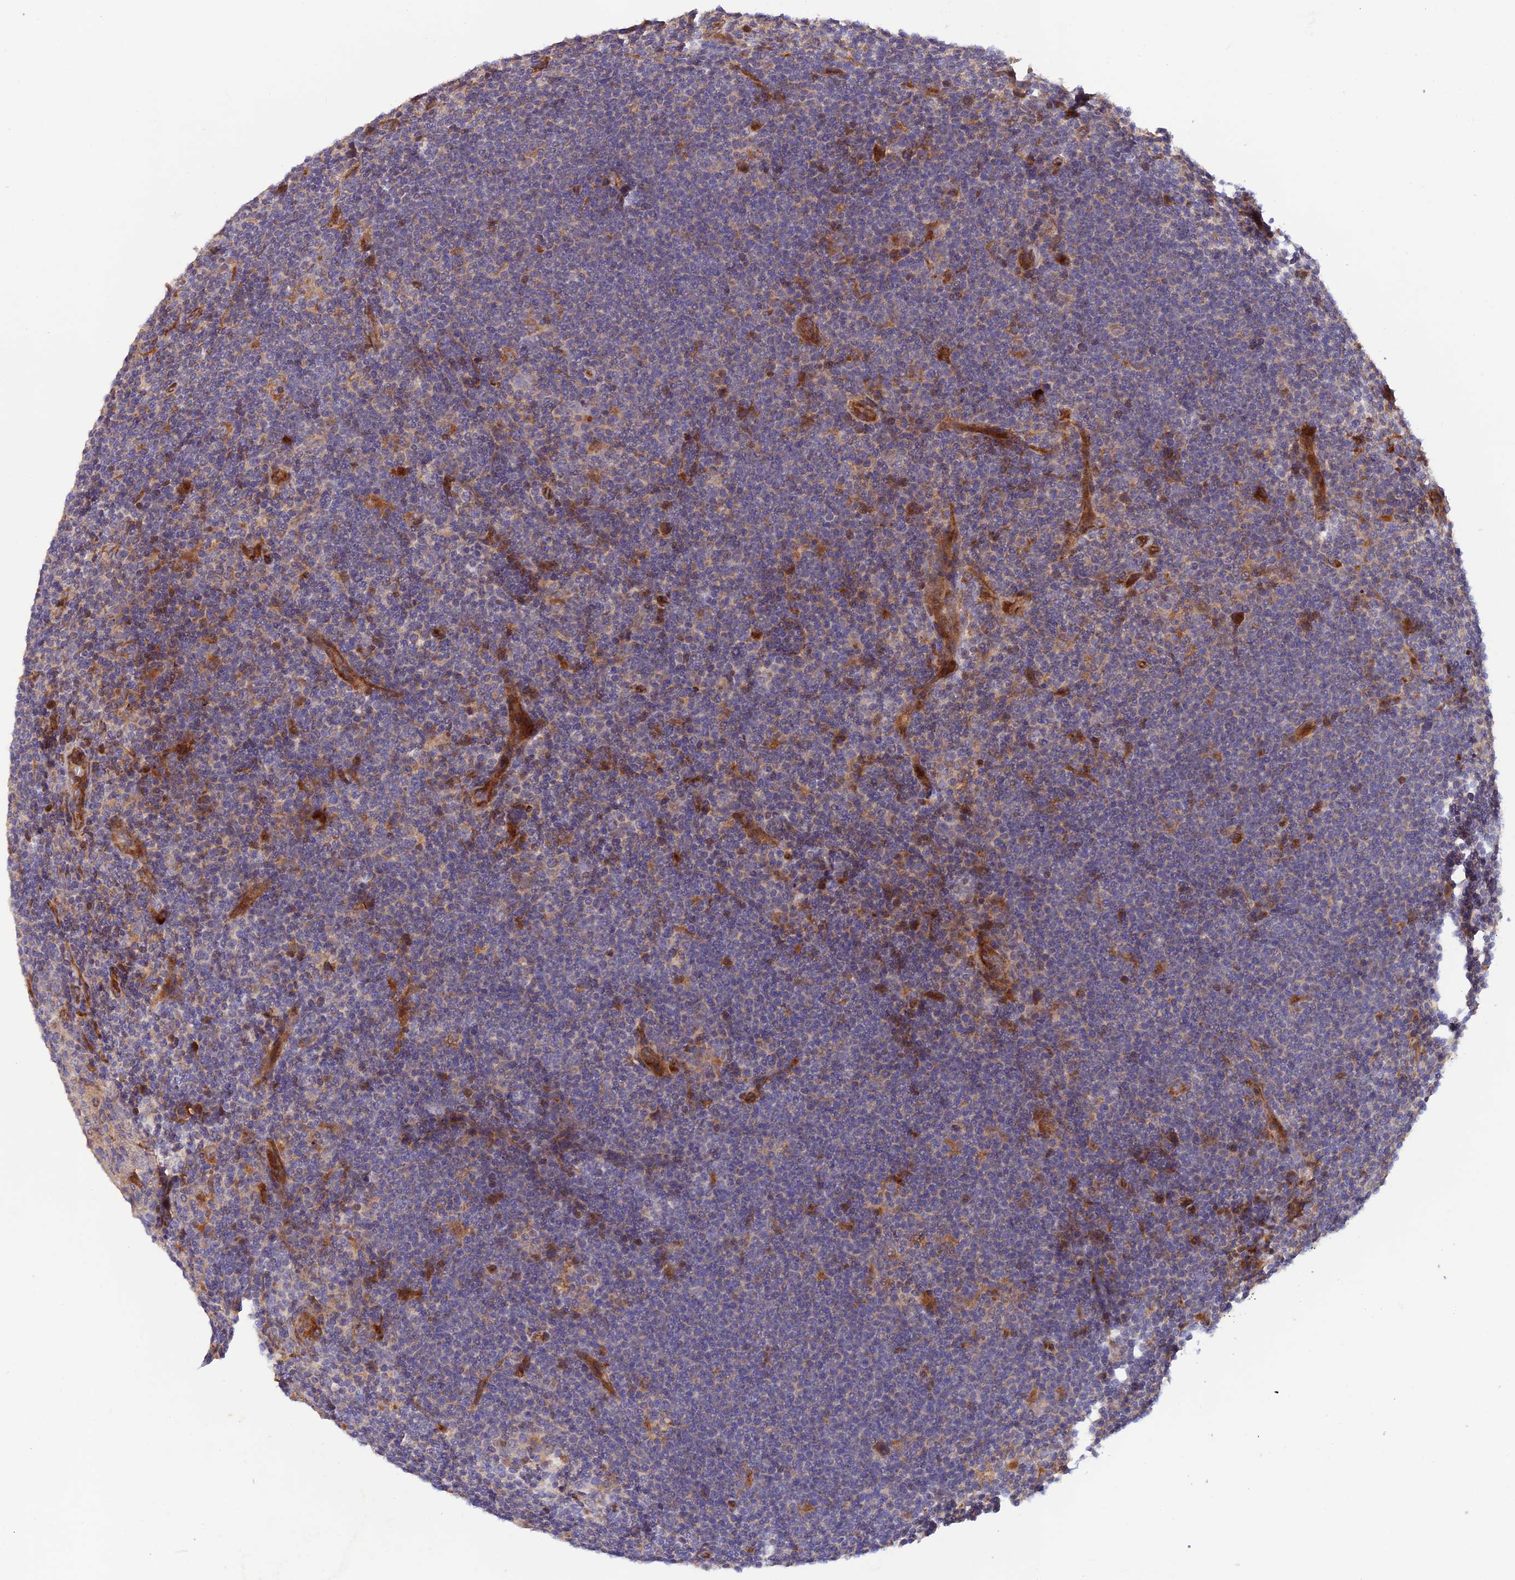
{"staining": {"intensity": "weak", "quantity": "<25%", "location": "cytoplasmic/membranous"}, "tissue": "lymphoma", "cell_type": "Tumor cells", "image_type": "cancer", "snomed": [{"axis": "morphology", "description": "Hodgkin's disease, NOS"}, {"axis": "topography", "description": "Lymph node"}], "caption": "Tumor cells show no significant staining in Hodgkin's disease. The staining was performed using DAB to visualize the protein expression in brown, while the nuclei were stained in blue with hematoxylin (Magnification: 20x).", "gene": "GMCL1", "patient": {"sex": "female", "age": 57}}